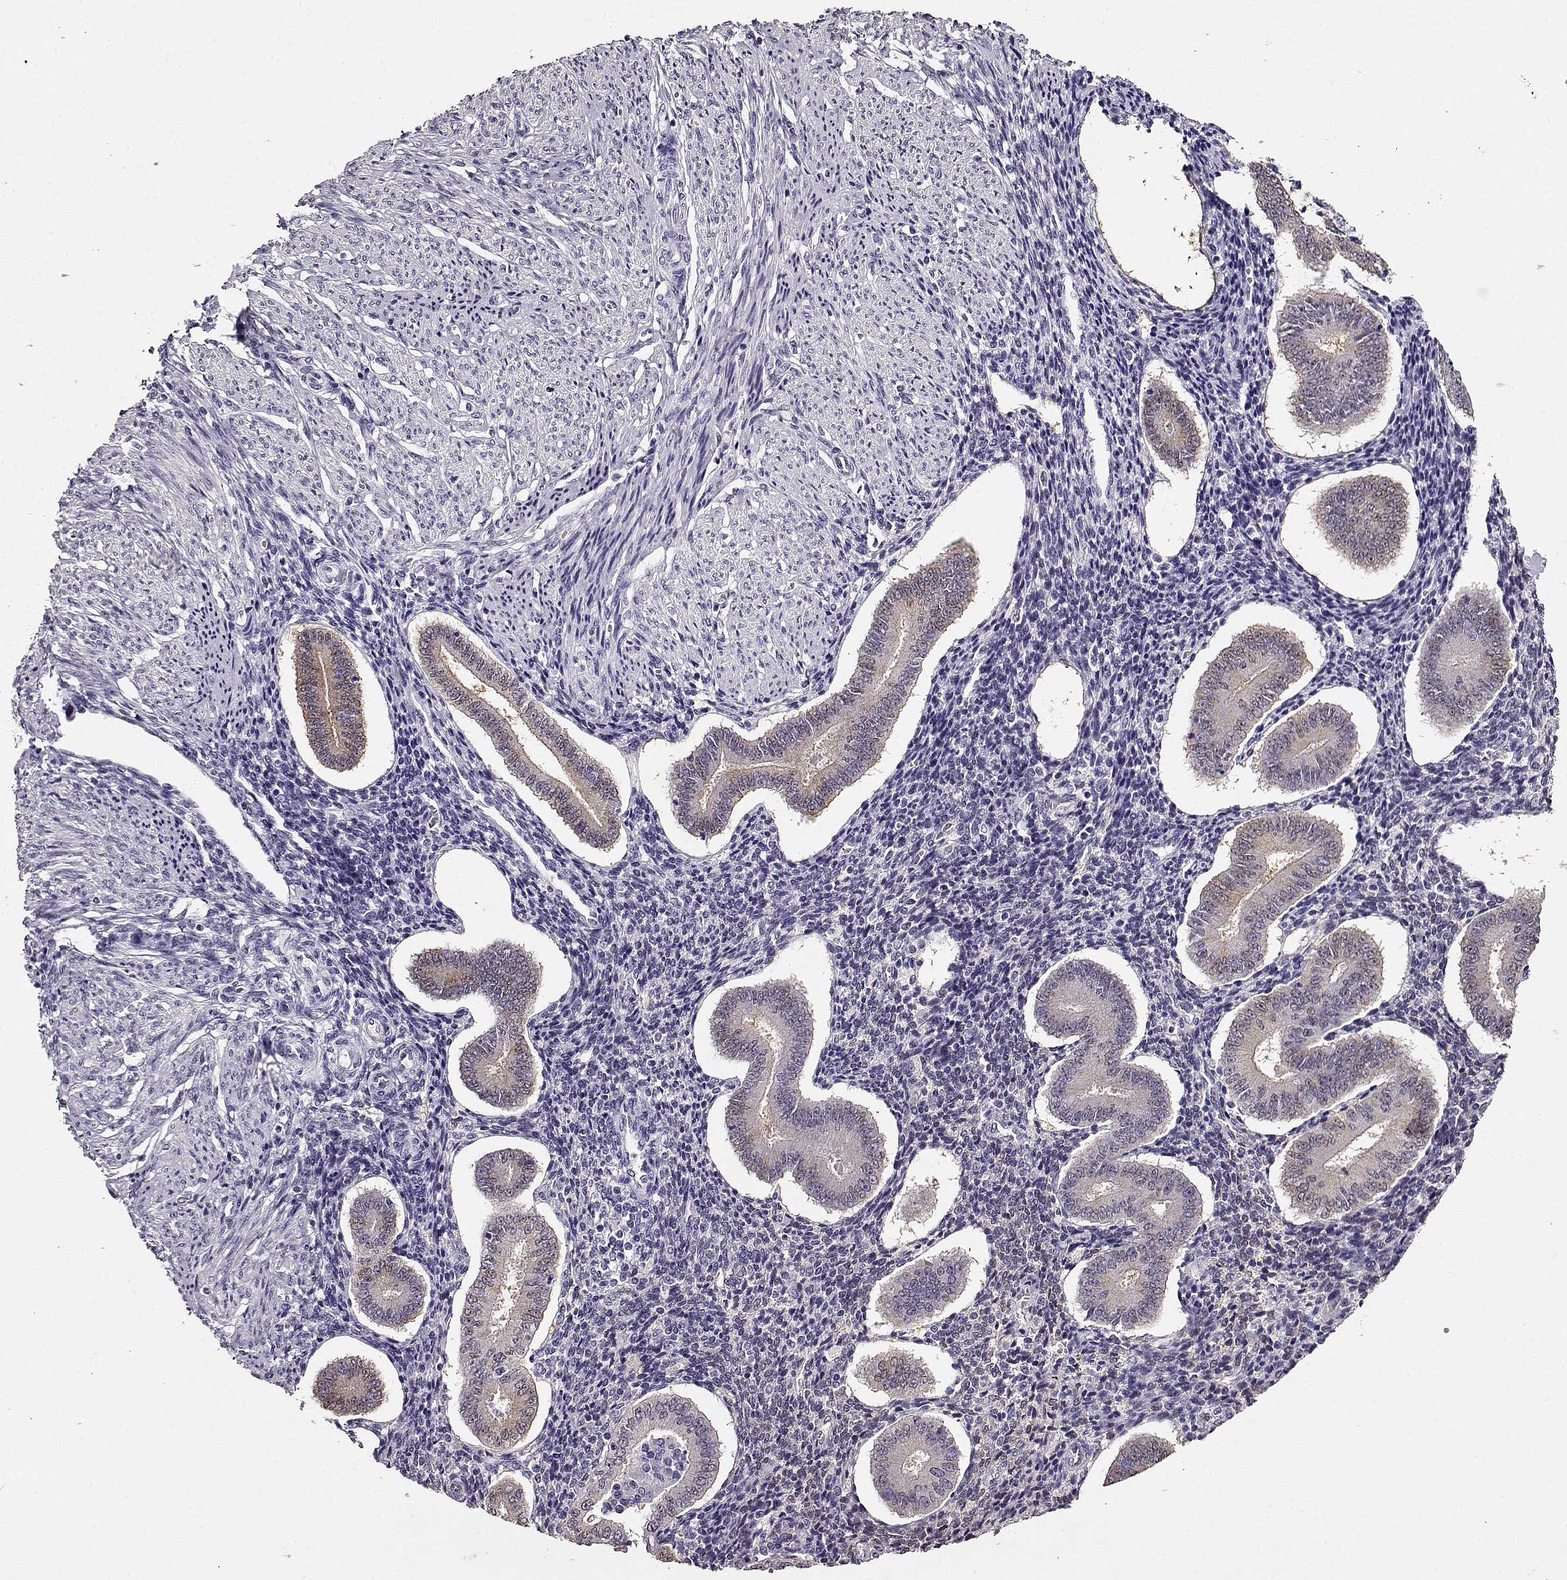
{"staining": {"intensity": "negative", "quantity": "none", "location": "none"}, "tissue": "endometrium", "cell_type": "Cells in endometrial stroma", "image_type": "normal", "snomed": [{"axis": "morphology", "description": "Normal tissue, NOS"}, {"axis": "topography", "description": "Endometrium"}], "caption": "High power microscopy histopathology image of an immunohistochemistry photomicrograph of unremarkable endometrium, revealing no significant positivity in cells in endometrial stroma. (DAB (3,3'-diaminobenzidine) immunohistochemistry, high magnification).", "gene": "CCR8", "patient": {"sex": "female", "age": 40}}